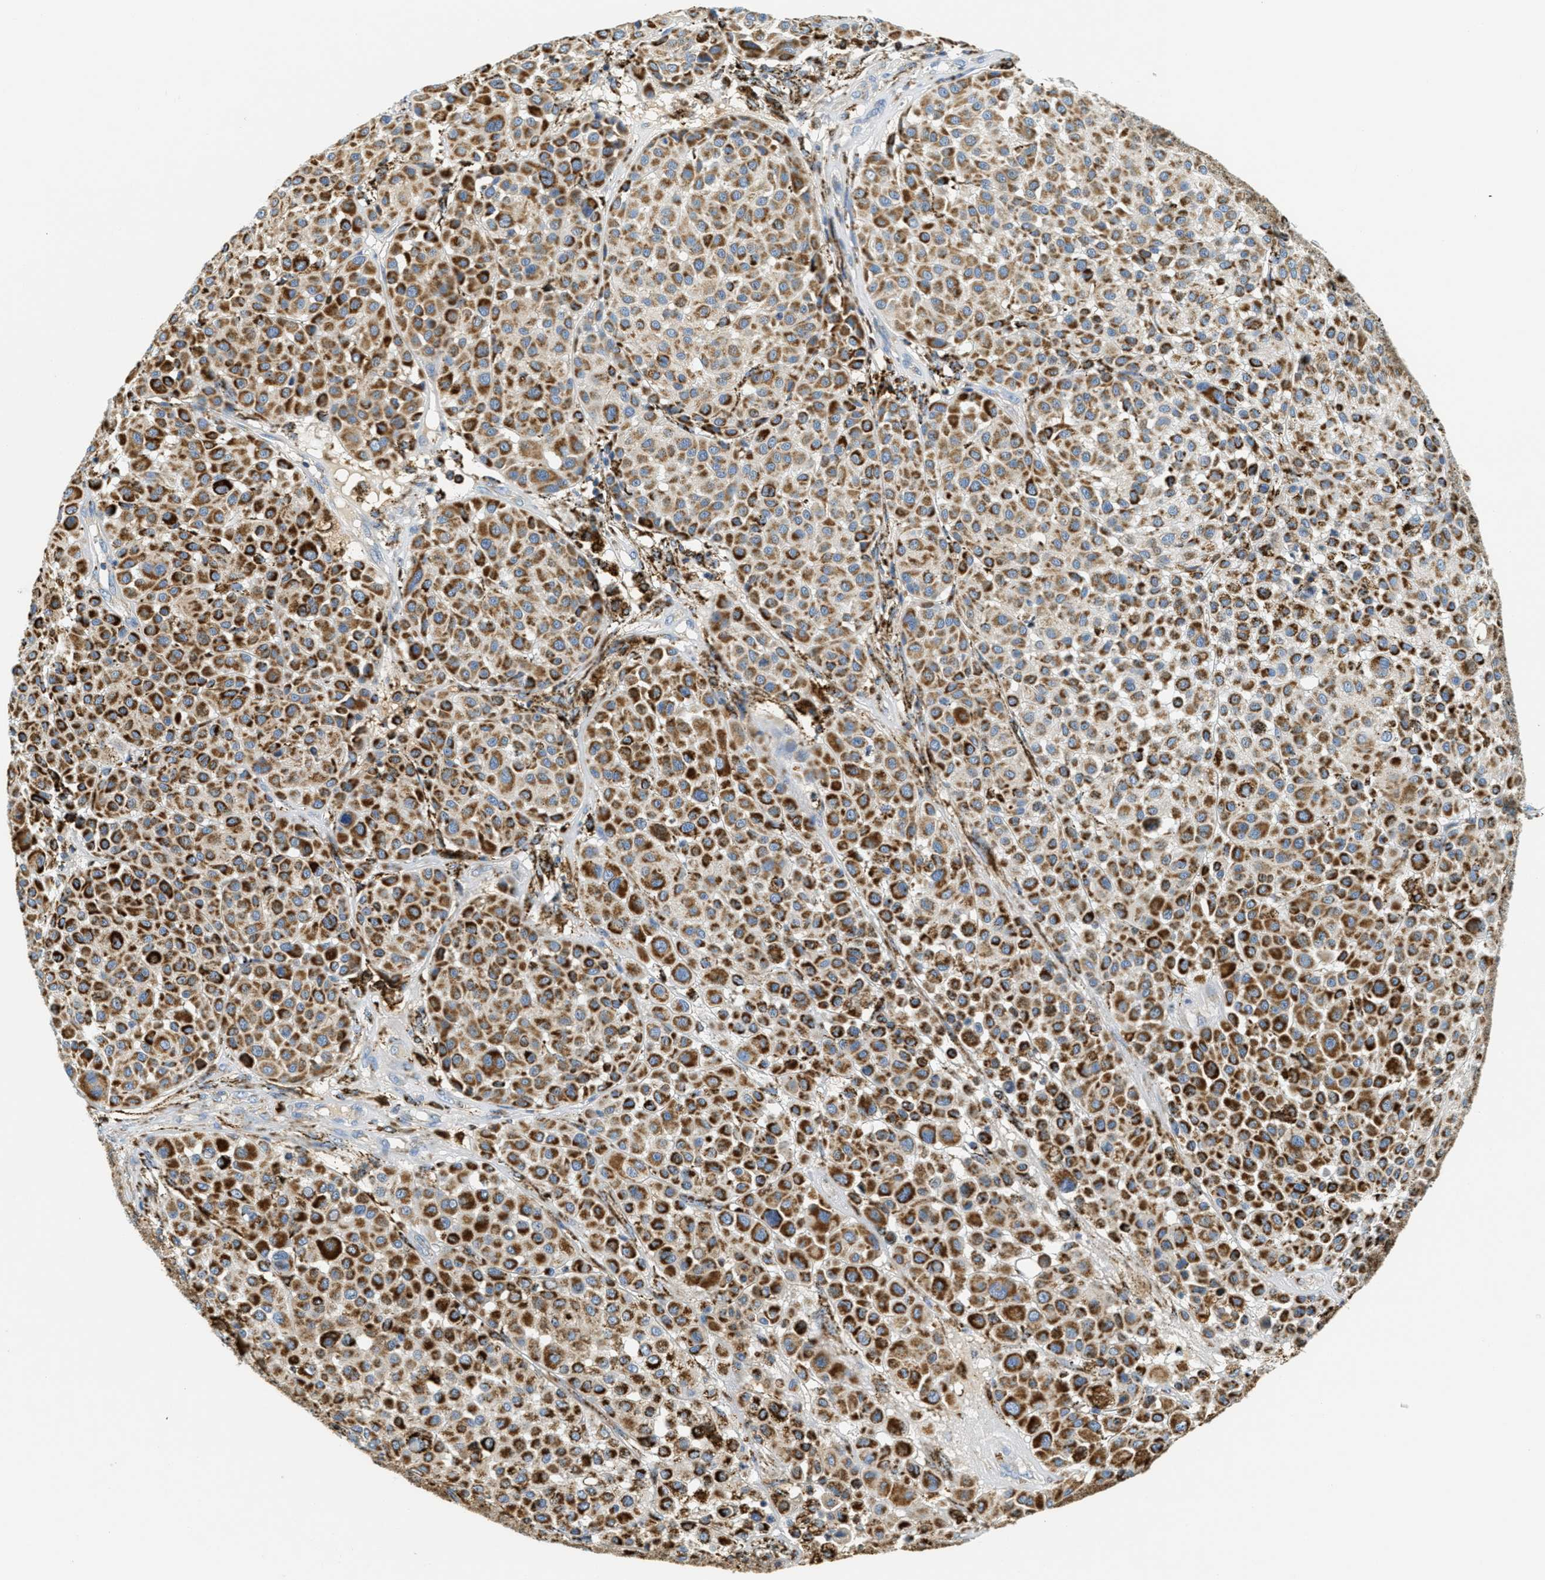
{"staining": {"intensity": "strong", "quantity": ">75%", "location": "cytoplasmic/membranous"}, "tissue": "melanoma", "cell_type": "Tumor cells", "image_type": "cancer", "snomed": [{"axis": "morphology", "description": "Malignant melanoma, Metastatic site"}, {"axis": "topography", "description": "Soft tissue"}], "caption": "This micrograph displays immunohistochemistry staining of malignant melanoma (metastatic site), with high strong cytoplasmic/membranous staining in about >75% of tumor cells.", "gene": "HLCS", "patient": {"sex": "male", "age": 41}}